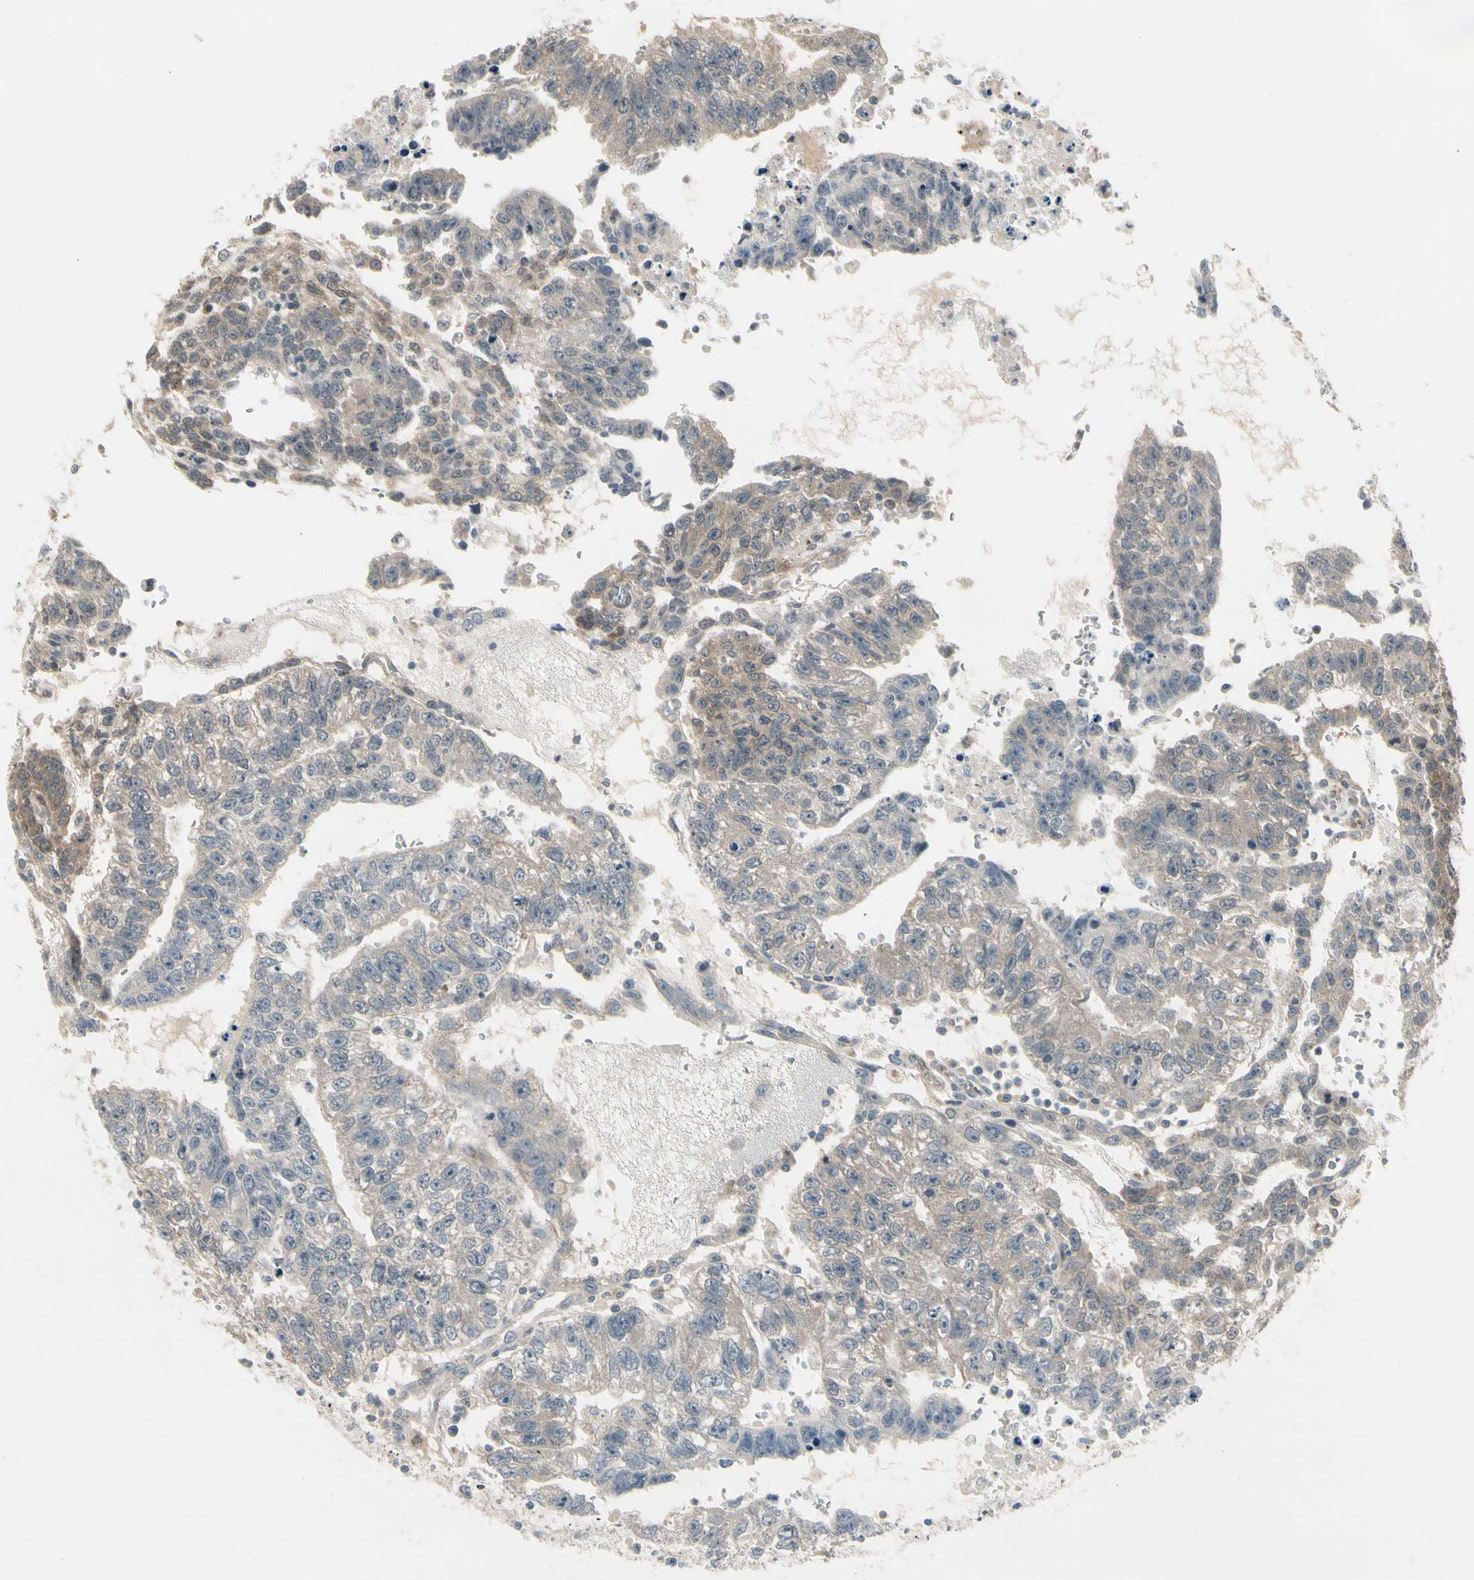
{"staining": {"intensity": "weak", "quantity": ">75%", "location": "cytoplasmic/membranous"}, "tissue": "testis cancer", "cell_type": "Tumor cells", "image_type": "cancer", "snomed": [{"axis": "morphology", "description": "Seminoma, NOS"}, {"axis": "morphology", "description": "Carcinoma, Embryonal, NOS"}, {"axis": "topography", "description": "Testis"}], "caption": "Testis cancer tissue displays weak cytoplasmic/membranous positivity in approximately >75% of tumor cells", "gene": "SVBP", "patient": {"sex": "male", "age": 52}}